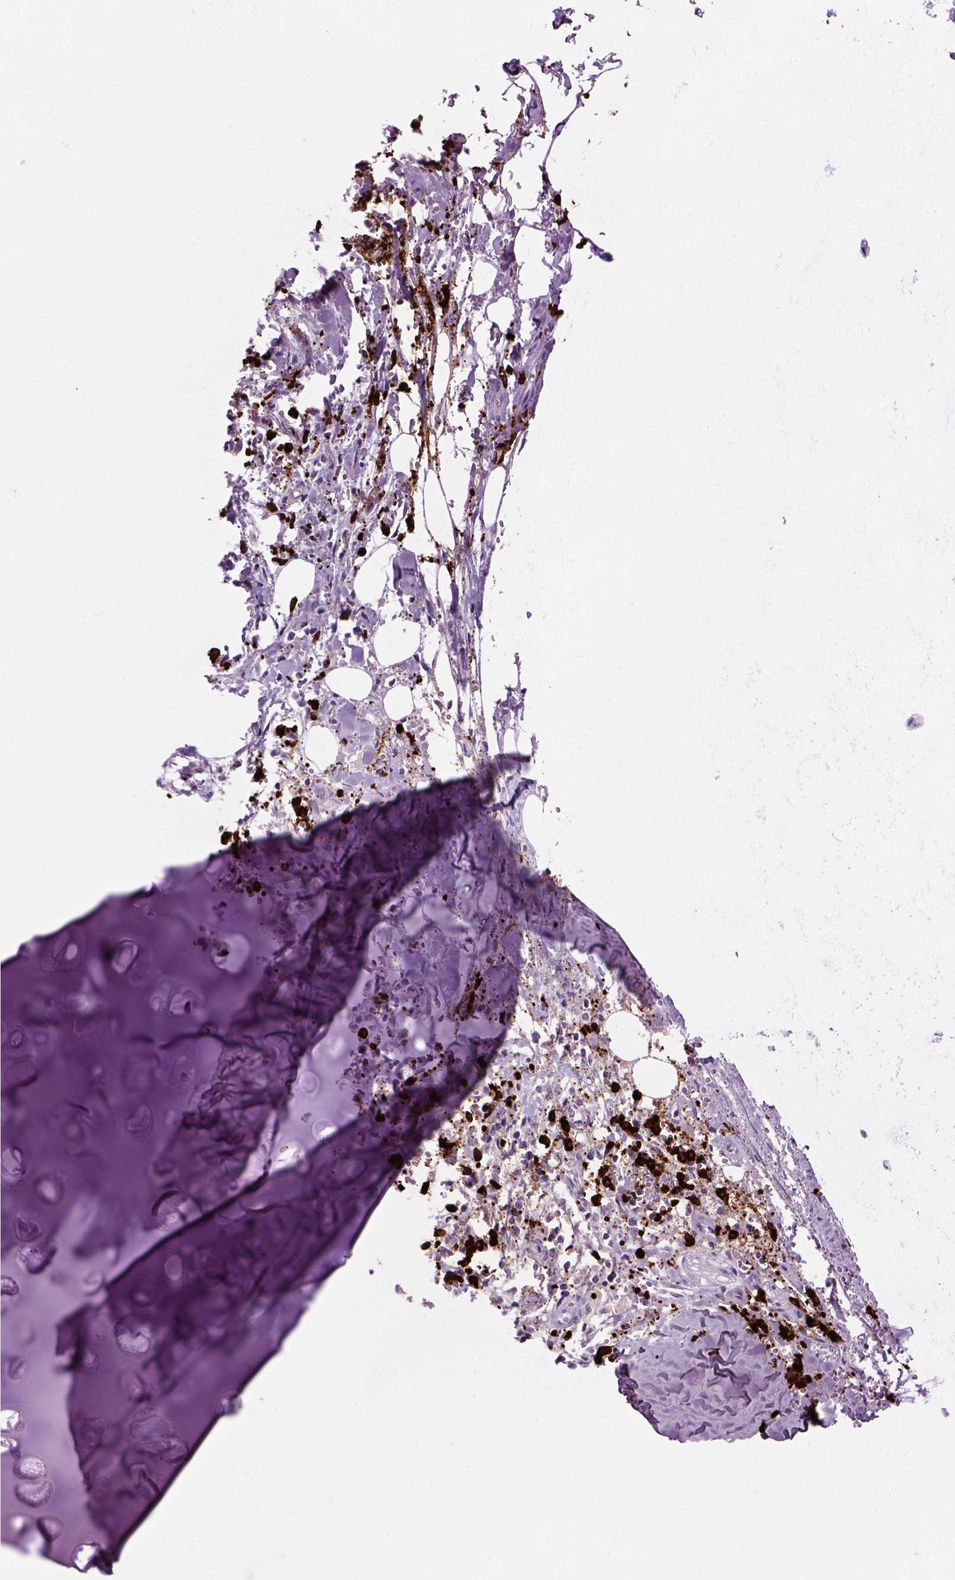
{"staining": {"intensity": "negative", "quantity": "none", "location": "none"}, "tissue": "soft tissue", "cell_type": "Chondrocytes", "image_type": "normal", "snomed": [{"axis": "morphology", "description": "Normal tissue, NOS"}, {"axis": "morphology", "description": "Squamous cell carcinoma, NOS"}, {"axis": "topography", "description": "Cartilage tissue"}, {"axis": "topography", "description": "Bronchus"}, {"axis": "topography", "description": "Lung"}], "caption": "The histopathology image demonstrates no staining of chondrocytes in unremarkable soft tissue.", "gene": "MZB1", "patient": {"sex": "male", "age": 66}}